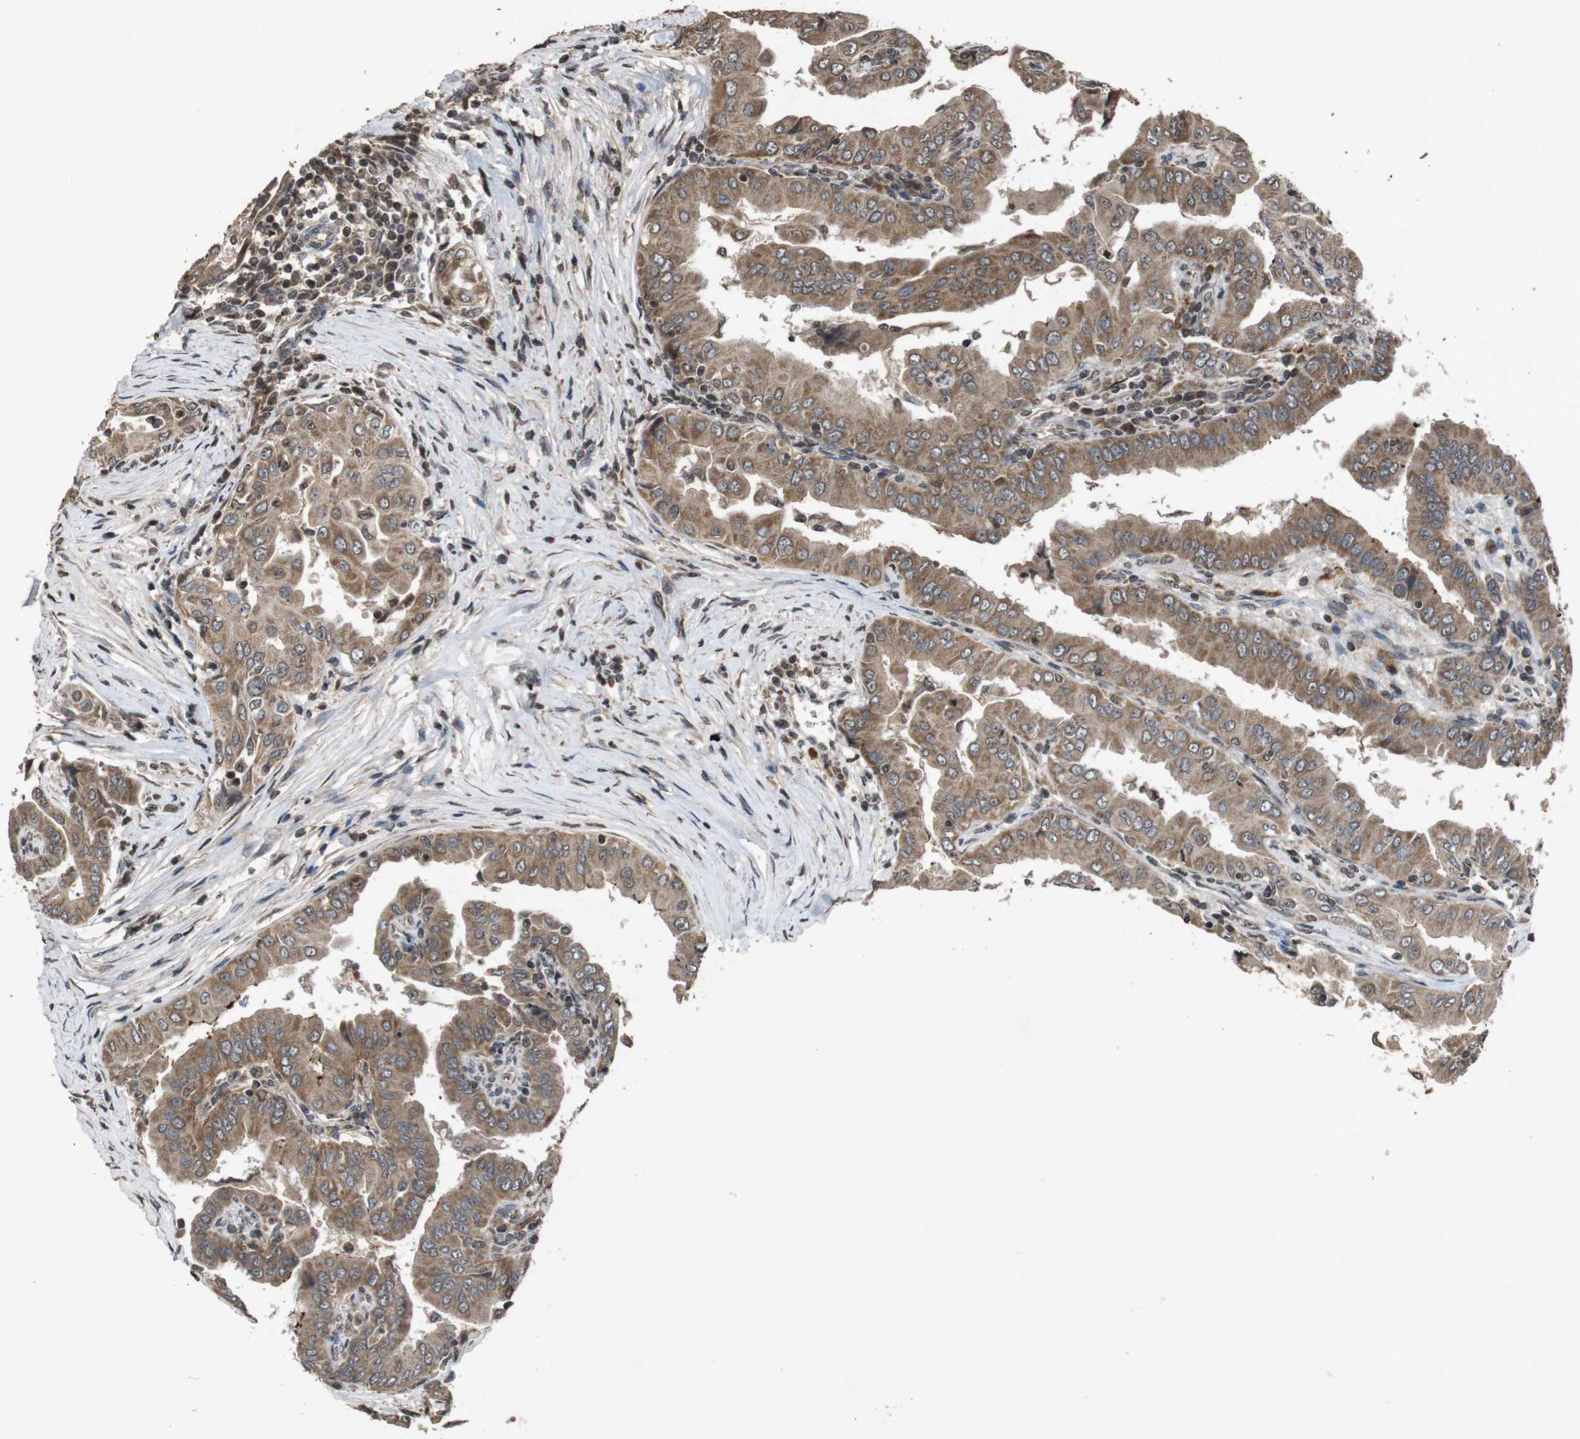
{"staining": {"intensity": "moderate", "quantity": ">75%", "location": "cytoplasmic/membranous"}, "tissue": "thyroid cancer", "cell_type": "Tumor cells", "image_type": "cancer", "snomed": [{"axis": "morphology", "description": "Papillary adenocarcinoma, NOS"}, {"axis": "topography", "description": "Thyroid gland"}], "caption": "Immunohistochemical staining of thyroid cancer reveals medium levels of moderate cytoplasmic/membranous positivity in approximately >75% of tumor cells. (DAB IHC, brown staining for protein, blue staining for nuclei).", "gene": "SORL1", "patient": {"sex": "male", "age": 33}}